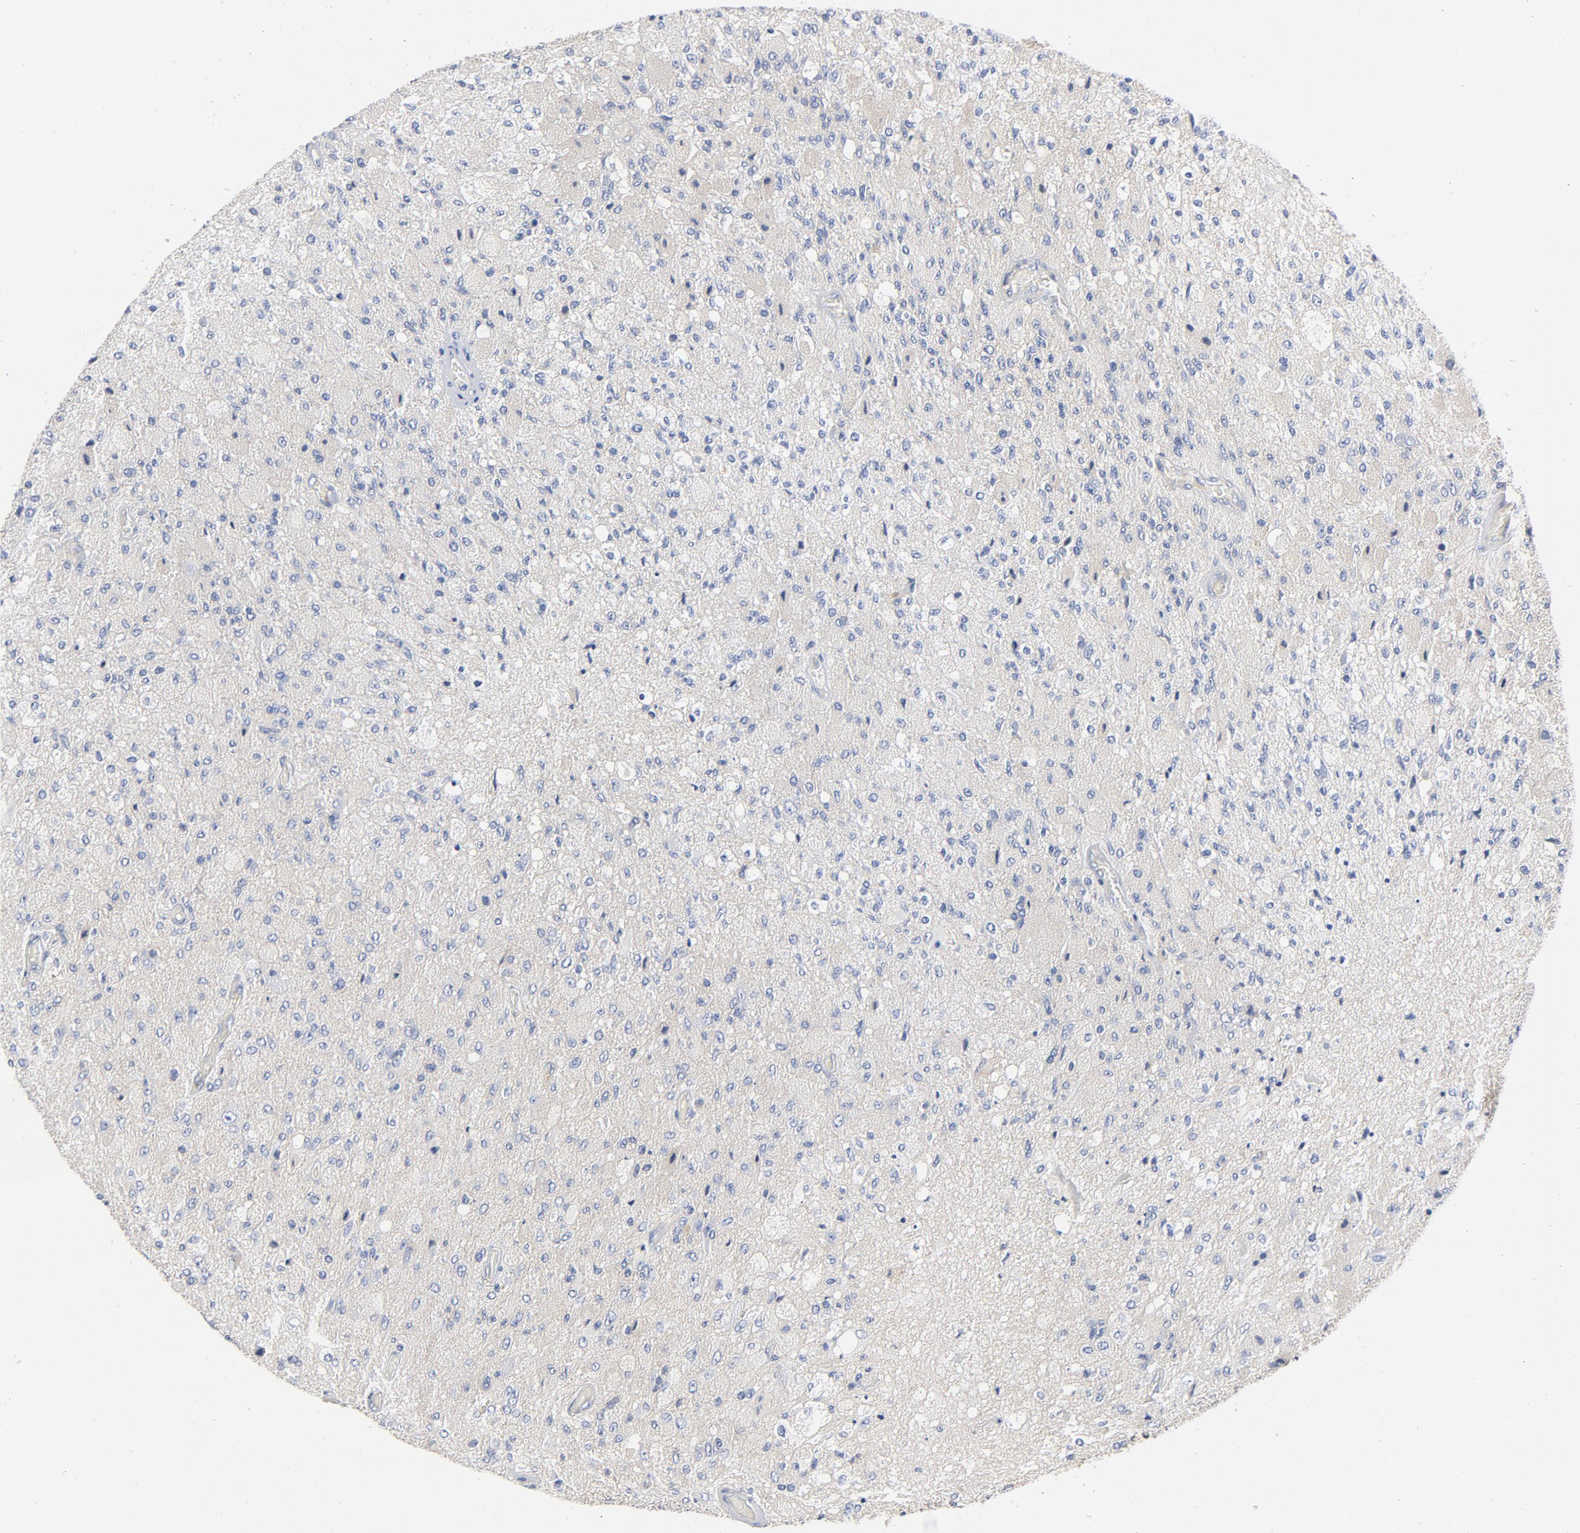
{"staining": {"intensity": "negative", "quantity": "none", "location": "none"}, "tissue": "glioma", "cell_type": "Tumor cells", "image_type": "cancer", "snomed": [{"axis": "morphology", "description": "Normal tissue, NOS"}, {"axis": "morphology", "description": "Glioma, malignant, High grade"}, {"axis": "topography", "description": "Cerebral cortex"}], "caption": "A micrograph of glioma stained for a protein exhibits no brown staining in tumor cells.", "gene": "SRC", "patient": {"sex": "male", "age": 77}}